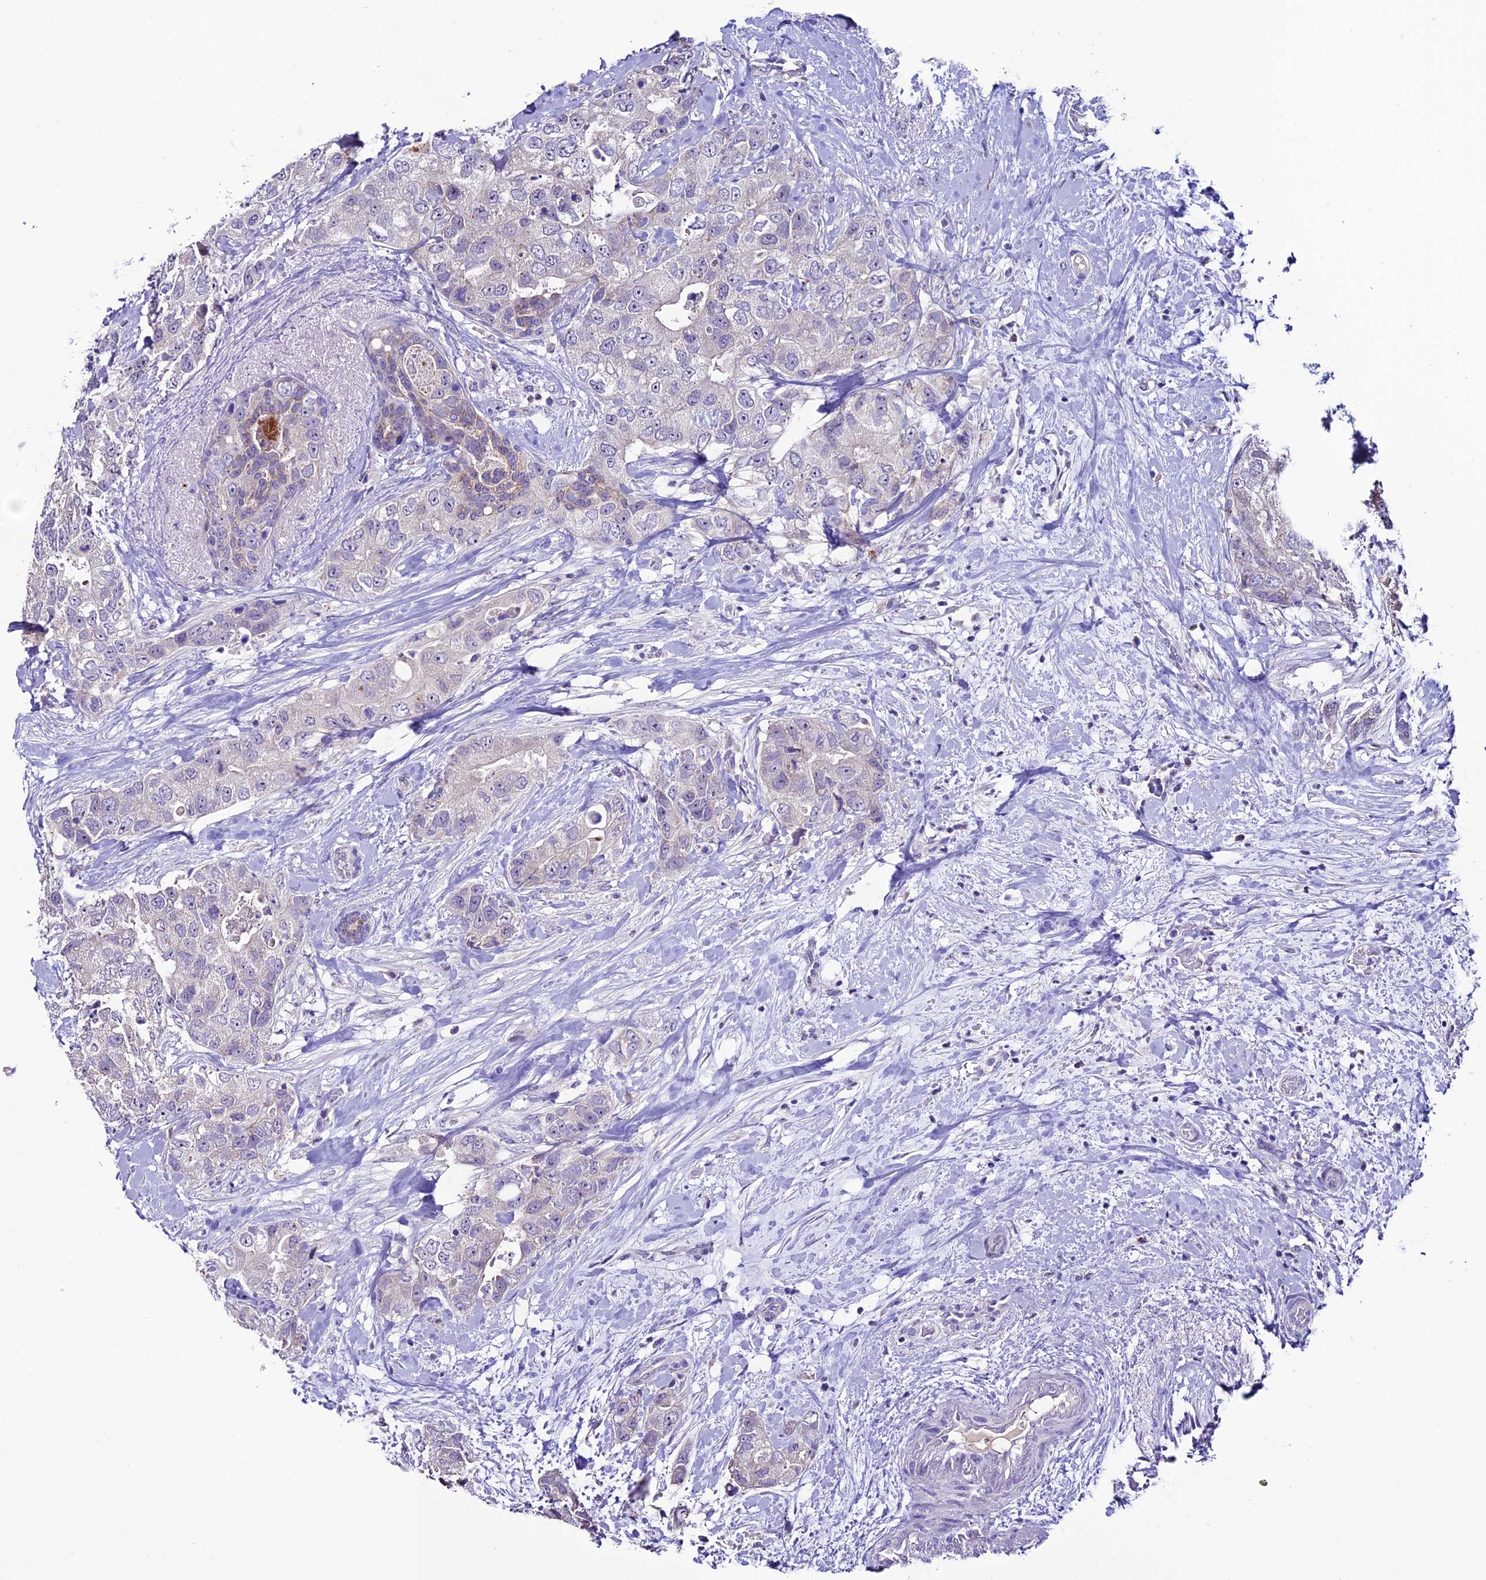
{"staining": {"intensity": "negative", "quantity": "none", "location": "none"}, "tissue": "breast cancer", "cell_type": "Tumor cells", "image_type": "cancer", "snomed": [{"axis": "morphology", "description": "Duct carcinoma"}, {"axis": "topography", "description": "Breast"}], "caption": "Tumor cells show no significant positivity in breast cancer (infiltrating ductal carcinoma). Brightfield microscopy of immunohistochemistry (IHC) stained with DAB (3,3'-diaminobenzidine) (brown) and hematoxylin (blue), captured at high magnification.", "gene": "SLC10A1", "patient": {"sex": "female", "age": 62}}